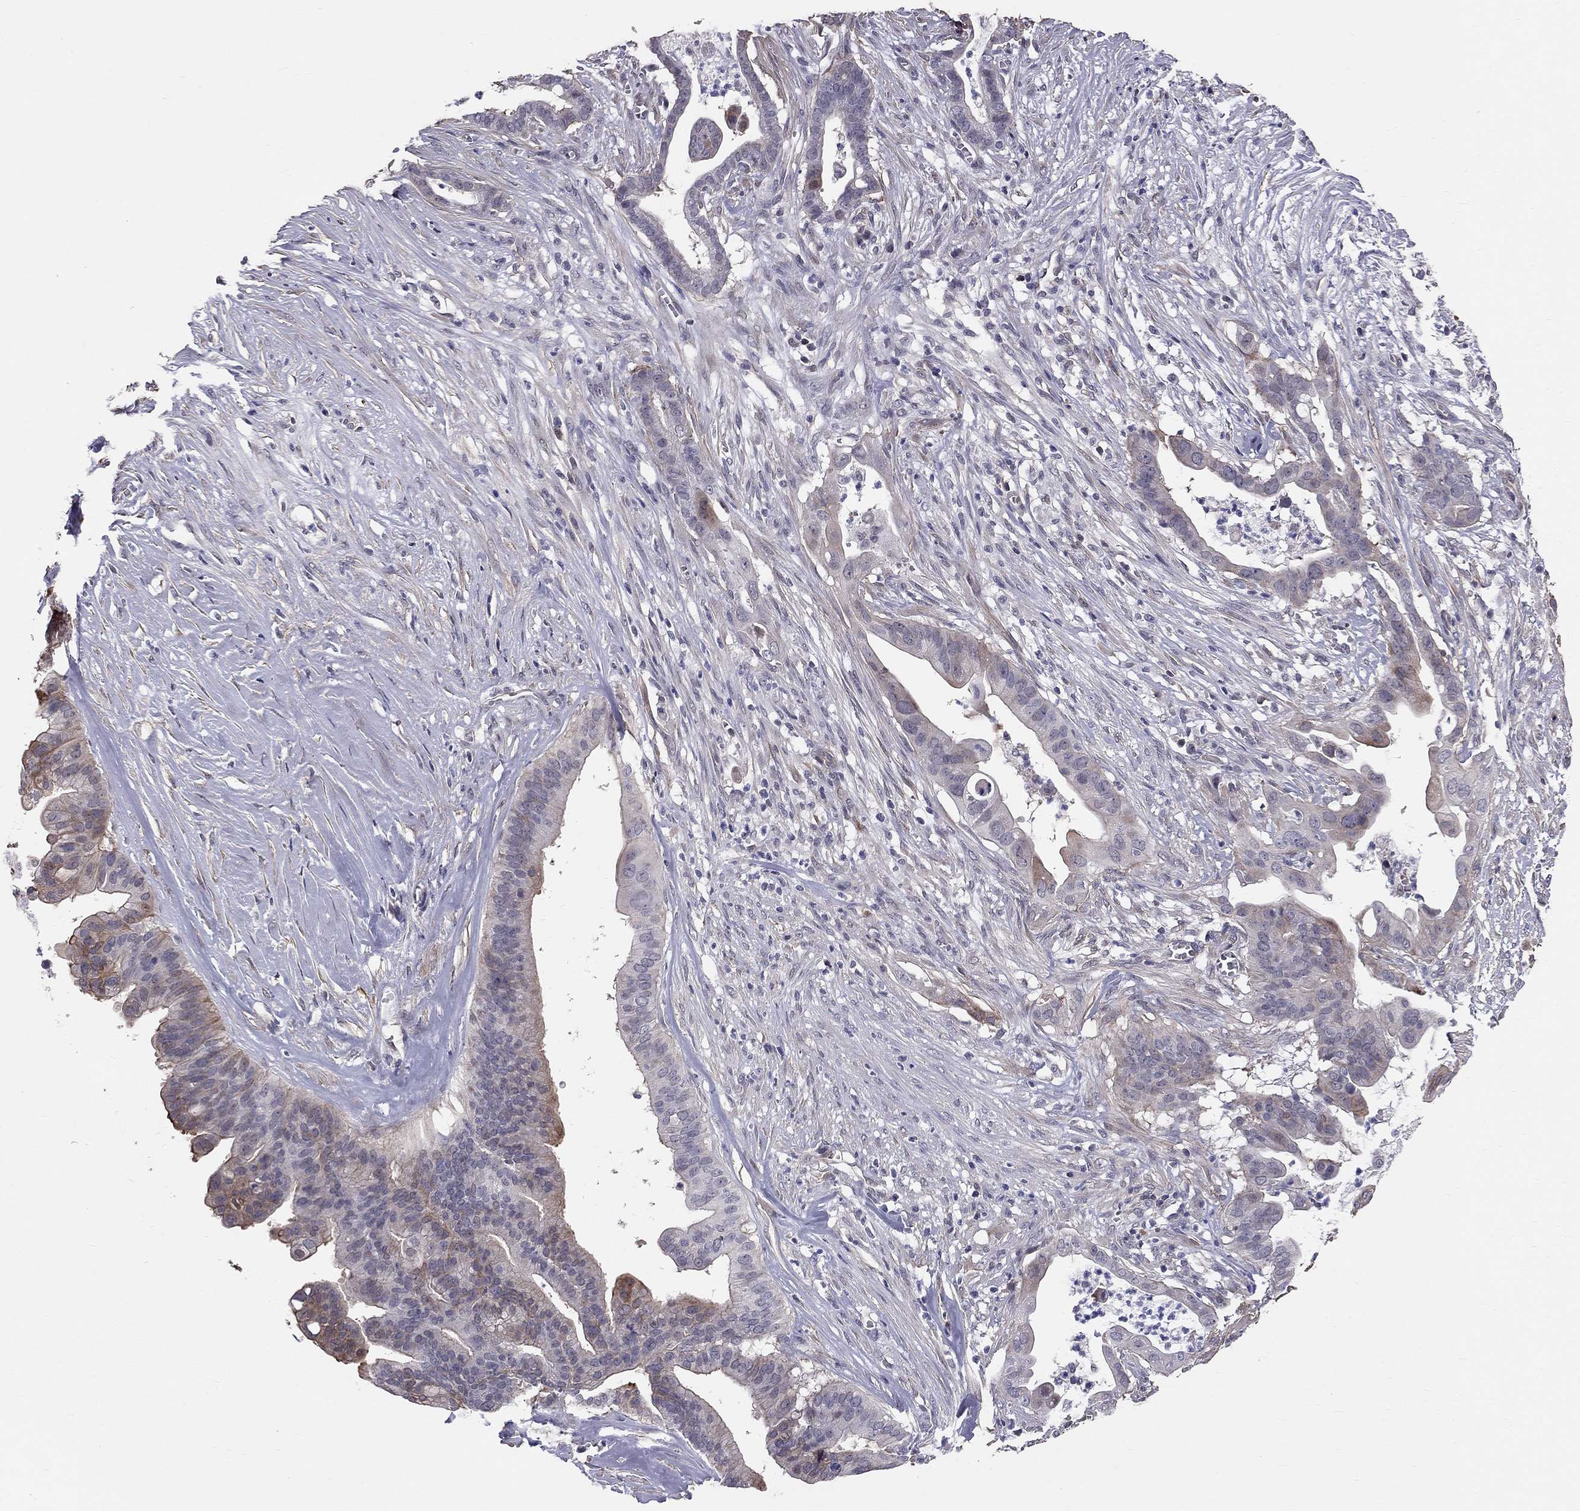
{"staining": {"intensity": "moderate", "quantity": "25%-75%", "location": "cytoplasmic/membranous"}, "tissue": "pancreatic cancer", "cell_type": "Tumor cells", "image_type": "cancer", "snomed": [{"axis": "morphology", "description": "Adenocarcinoma, NOS"}, {"axis": "topography", "description": "Pancreas"}], "caption": "Protein expression analysis of pancreatic cancer reveals moderate cytoplasmic/membranous positivity in approximately 25%-75% of tumor cells. The staining was performed using DAB, with brown indicating positive protein expression. Nuclei are stained blue with hematoxylin.", "gene": "GJB4", "patient": {"sex": "male", "age": 61}}